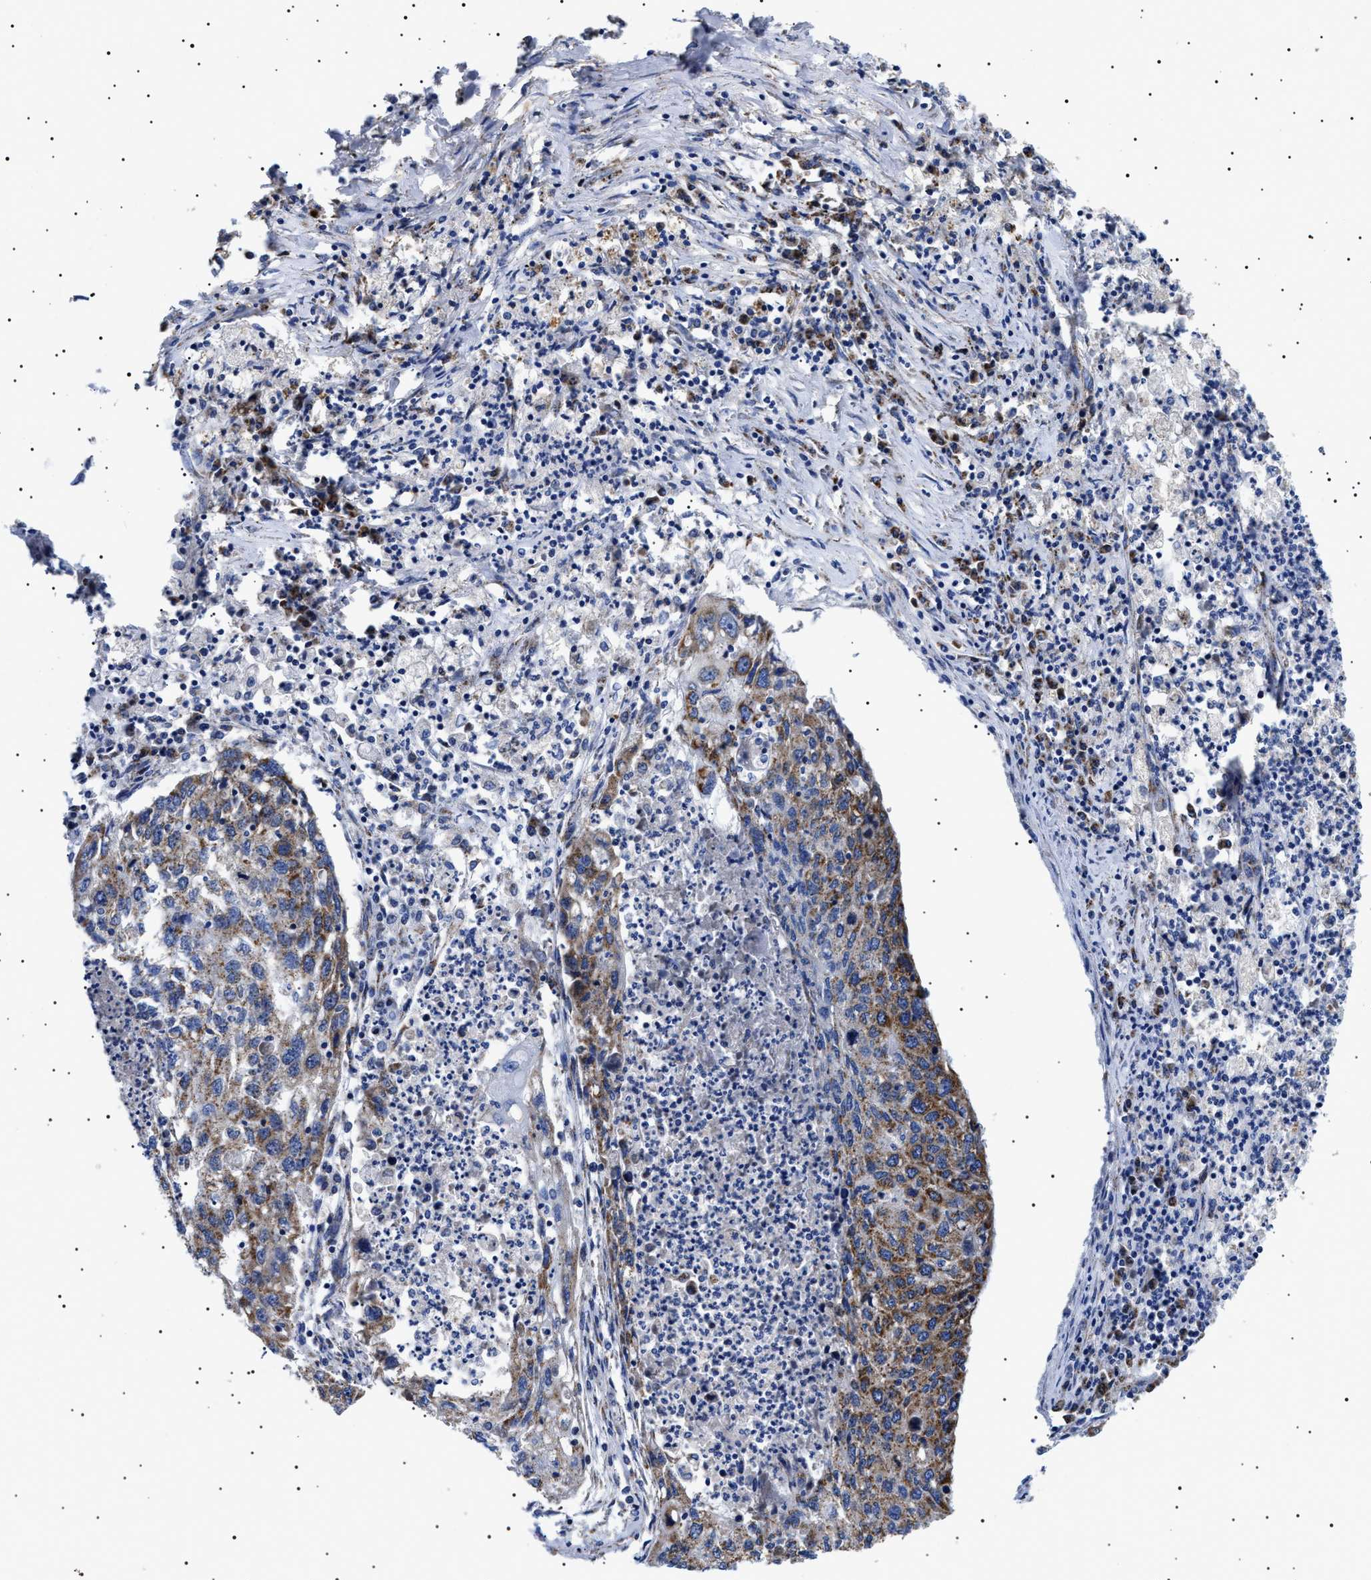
{"staining": {"intensity": "strong", "quantity": "25%-75%", "location": "cytoplasmic/membranous"}, "tissue": "lung cancer", "cell_type": "Tumor cells", "image_type": "cancer", "snomed": [{"axis": "morphology", "description": "Squamous cell carcinoma, NOS"}, {"axis": "topography", "description": "Lung"}], "caption": "High-power microscopy captured an immunohistochemistry histopathology image of squamous cell carcinoma (lung), revealing strong cytoplasmic/membranous staining in approximately 25%-75% of tumor cells. (DAB IHC, brown staining for protein, blue staining for nuclei).", "gene": "CHRDL2", "patient": {"sex": "female", "age": 63}}